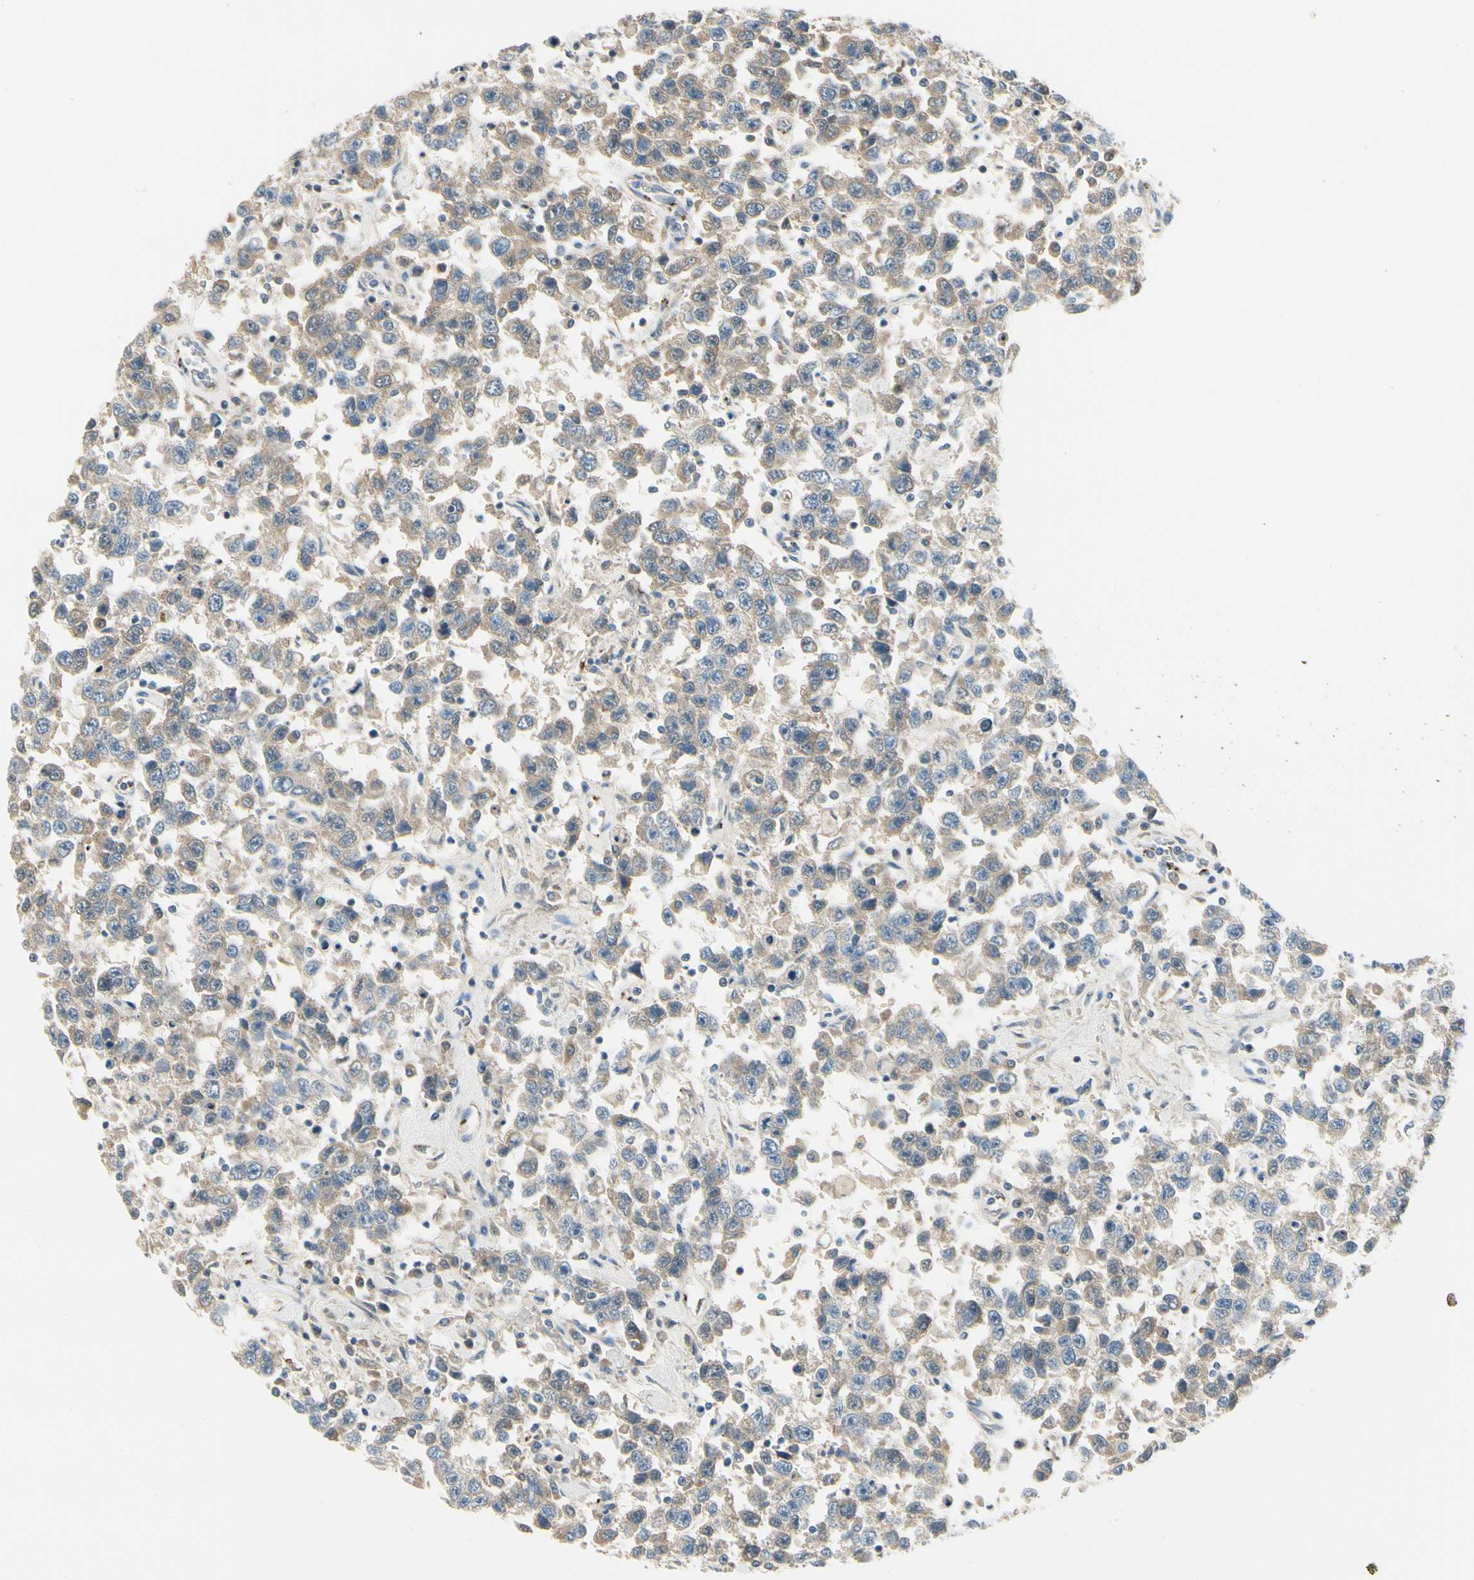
{"staining": {"intensity": "weak", "quantity": ">75%", "location": "cytoplasmic/membranous"}, "tissue": "testis cancer", "cell_type": "Tumor cells", "image_type": "cancer", "snomed": [{"axis": "morphology", "description": "Seminoma, NOS"}, {"axis": "topography", "description": "Testis"}], "caption": "Testis seminoma stained with a brown dye exhibits weak cytoplasmic/membranous positive staining in approximately >75% of tumor cells.", "gene": "MANSC1", "patient": {"sex": "male", "age": 41}}